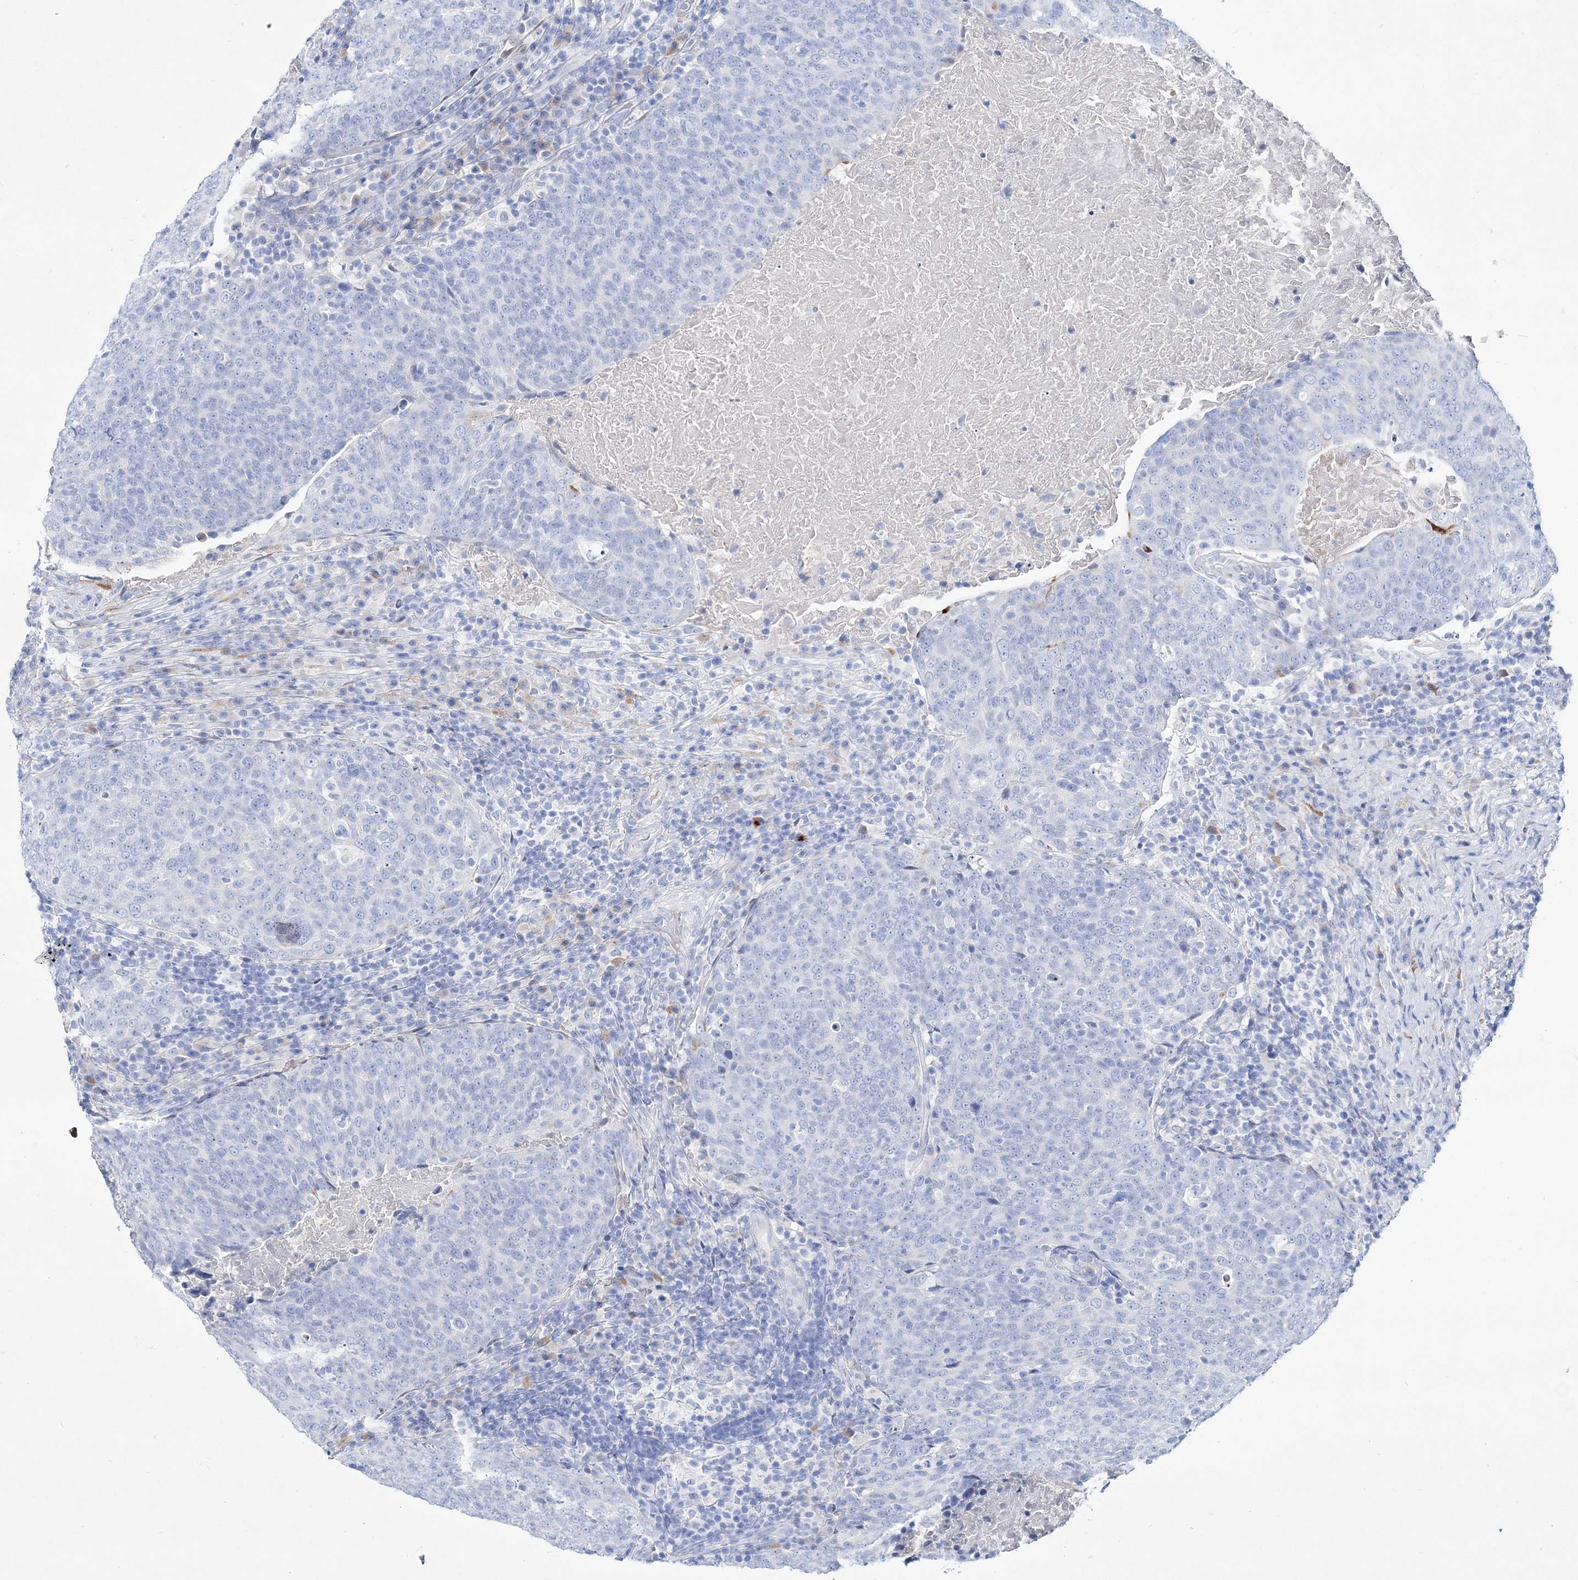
{"staining": {"intensity": "negative", "quantity": "none", "location": "none"}, "tissue": "head and neck cancer", "cell_type": "Tumor cells", "image_type": "cancer", "snomed": [{"axis": "morphology", "description": "Squamous cell carcinoma, NOS"}, {"axis": "morphology", "description": "Squamous cell carcinoma, metastatic, NOS"}, {"axis": "topography", "description": "Lymph node"}, {"axis": "topography", "description": "Head-Neck"}], "caption": "Tumor cells are negative for brown protein staining in head and neck cancer.", "gene": "SPINK7", "patient": {"sex": "male", "age": 62}}